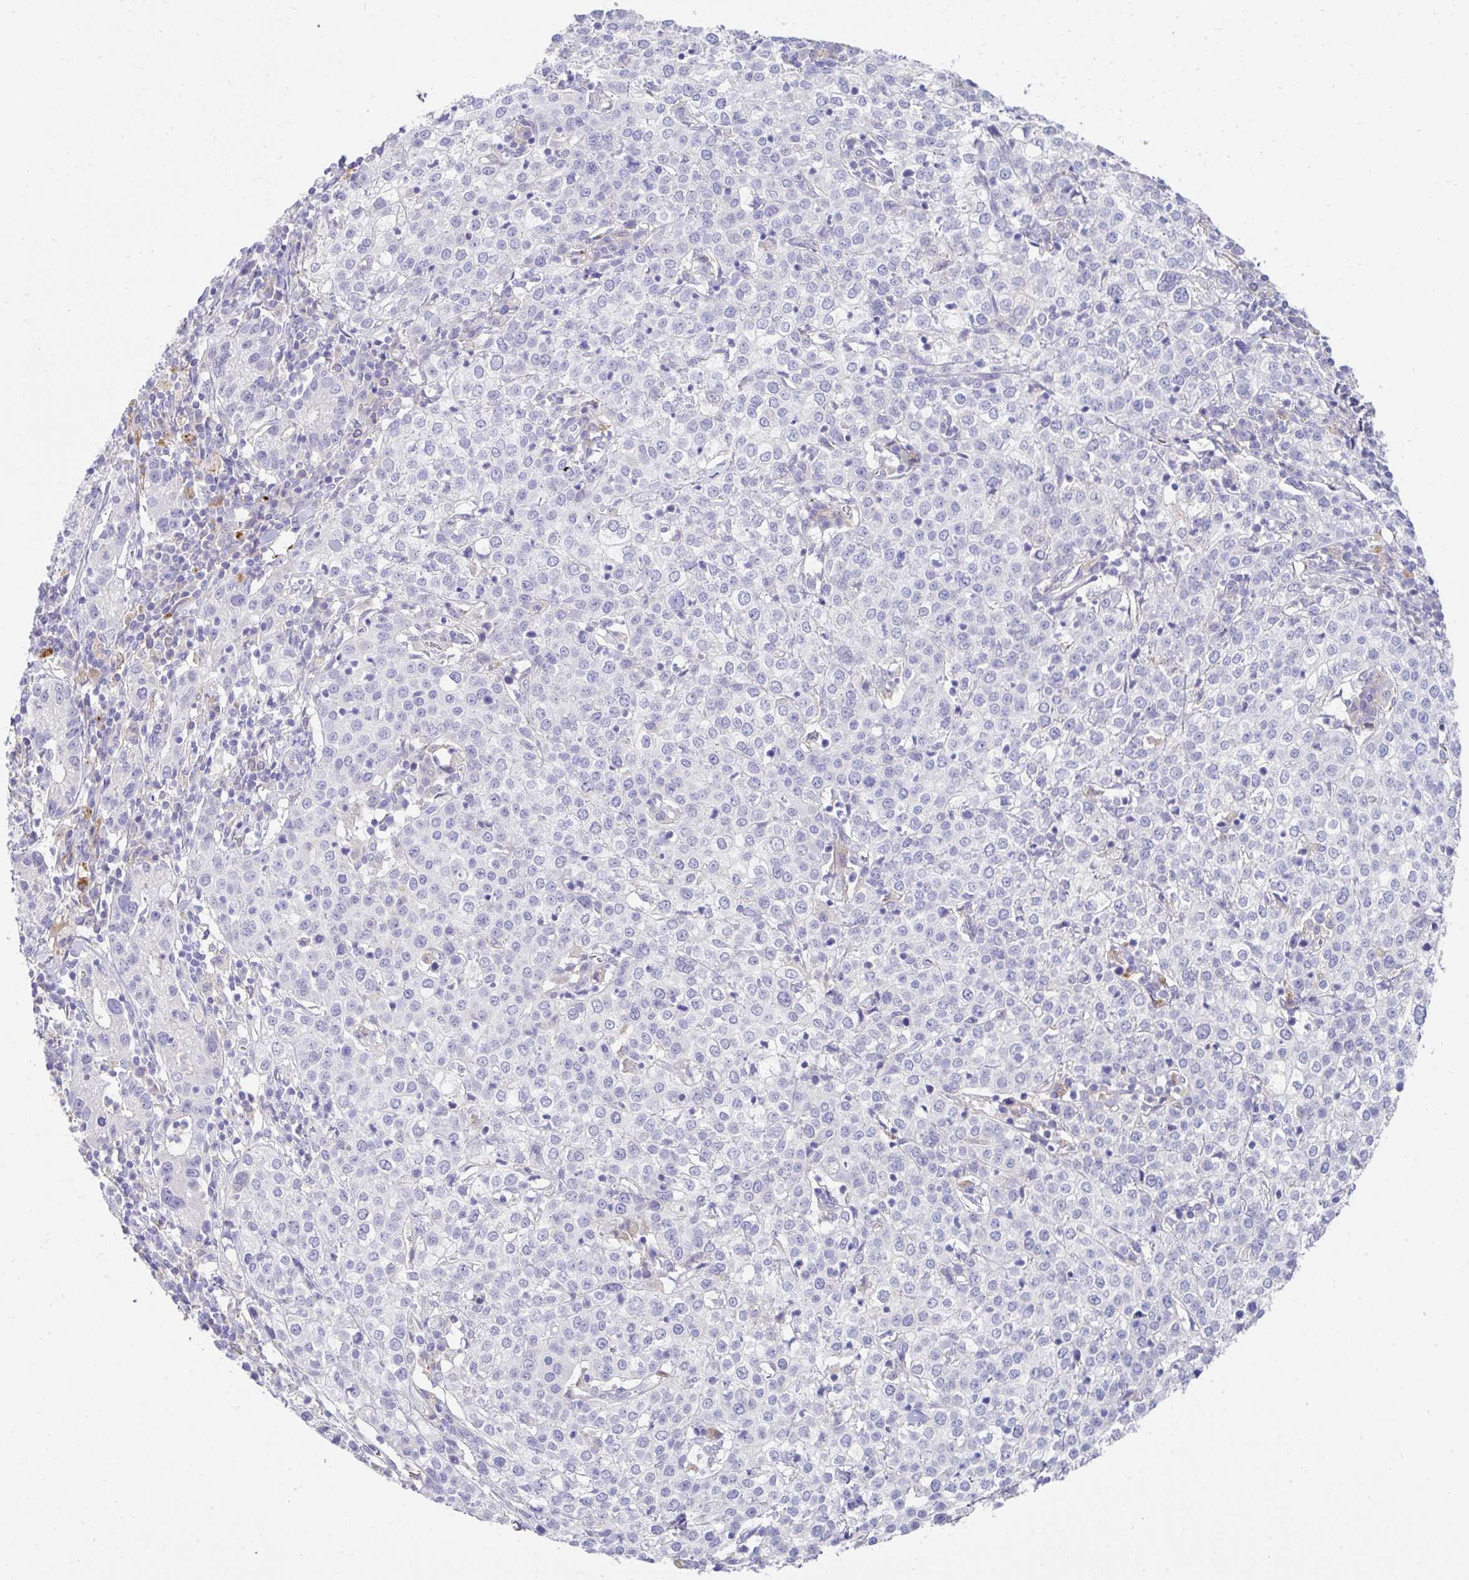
{"staining": {"intensity": "negative", "quantity": "none", "location": "none"}, "tissue": "cervical cancer", "cell_type": "Tumor cells", "image_type": "cancer", "snomed": [{"axis": "morphology", "description": "Normal tissue, NOS"}, {"axis": "morphology", "description": "Adenocarcinoma, NOS"}, {"axis": "topography", "description": "Cervix"}], "caption": "Micrograph shows no protein staining in tumor cells of cervical cancer tissue.", "gene": "ZNF33A", "patient": {"sex": "female", "age": 44}}